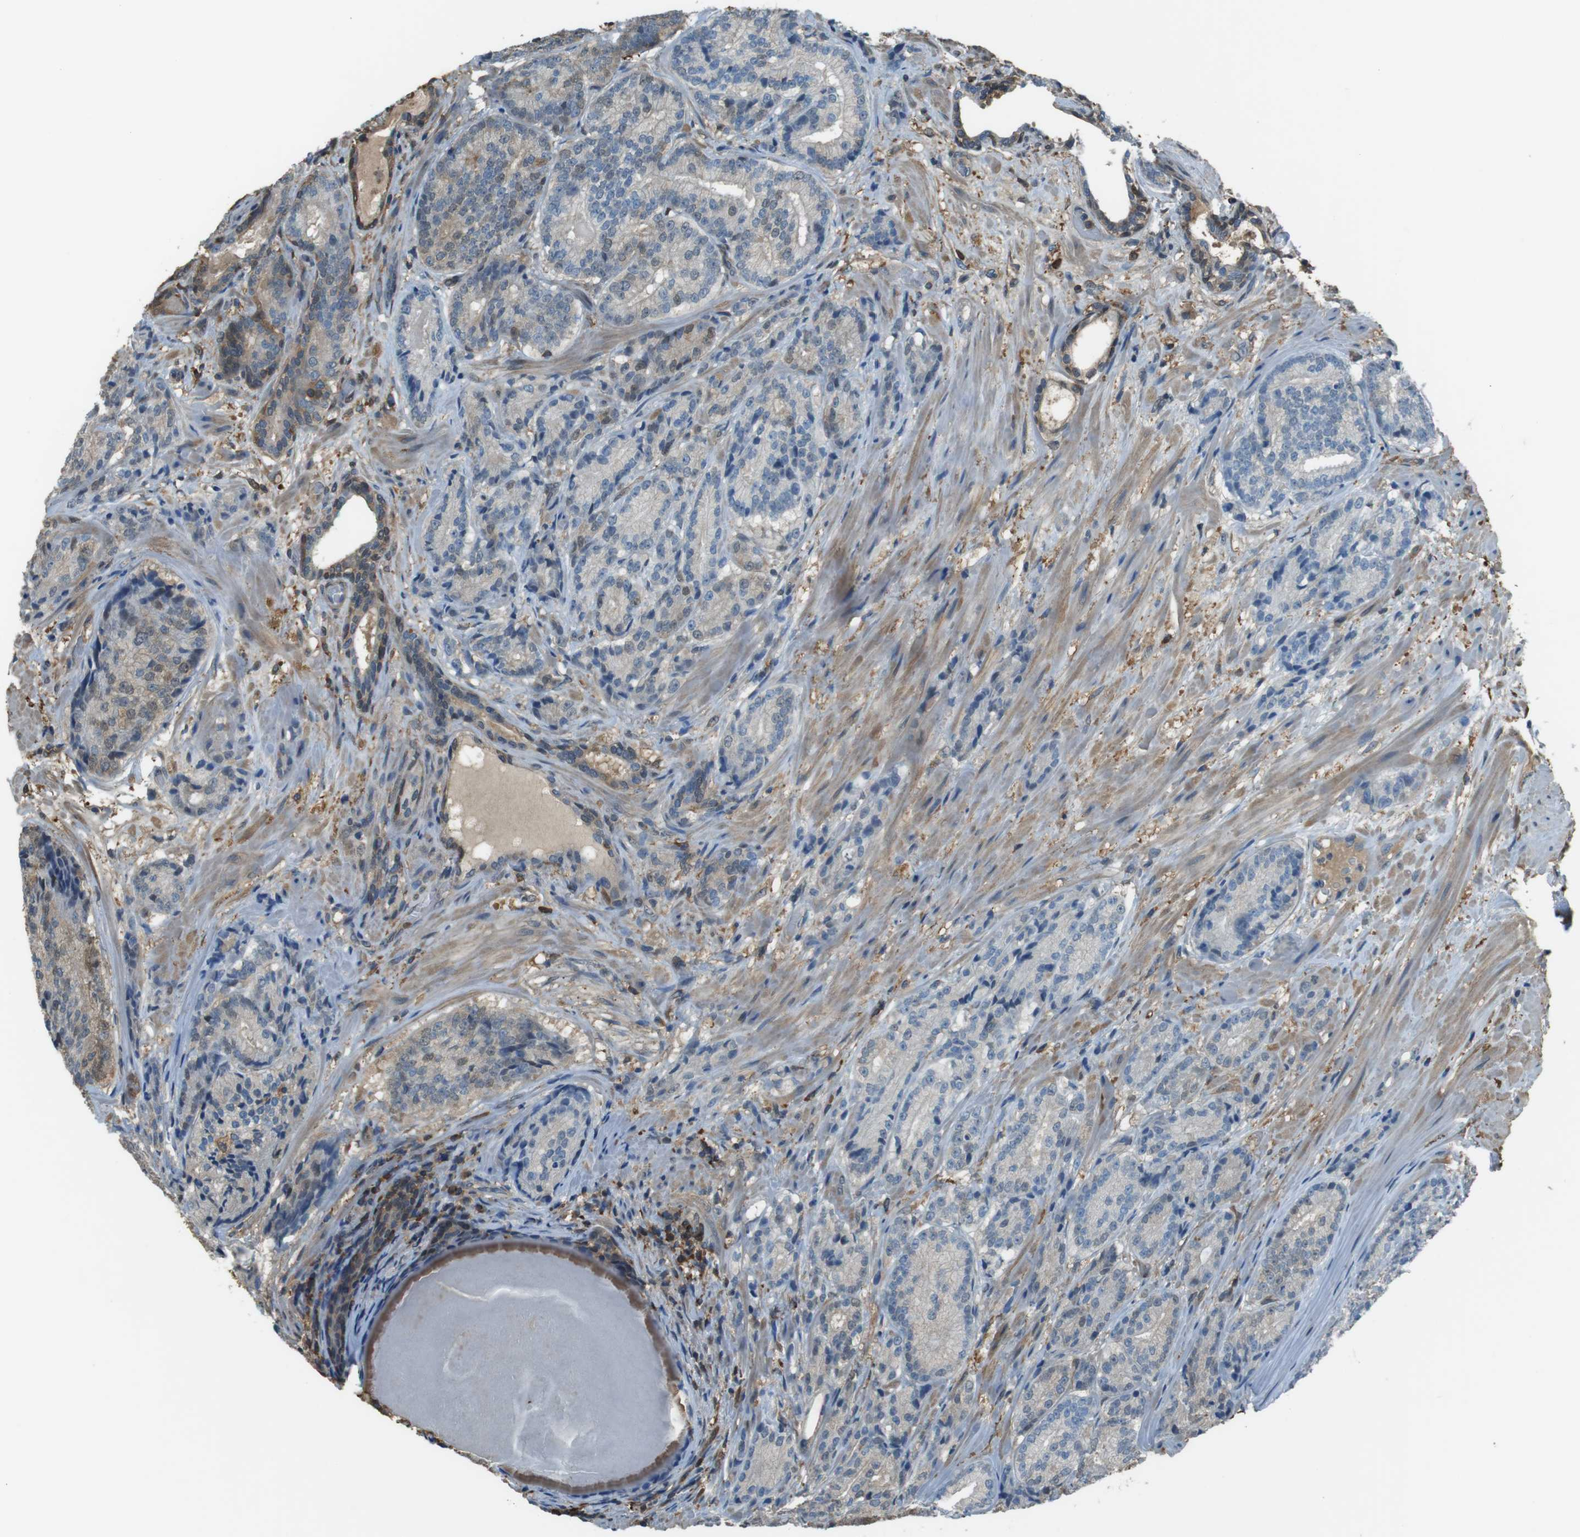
{"staining": {"intensity": "weak", "quantity": "25%-75%", "location": "cytoplasmic/membranous,nuclear"}, "tissue": "prostate cancer", "cell_type": "Tumor cells", "image_type": "cancer", "snomed": [{"axis": "morphology", "description": "Adenocarcinoma, High grade"}, {"axis": "topography", "description": "Prostate"}], "caption": "Tumor cells reveal weak cytoplasmic/membranous and nuclear staining in approximately 25%-75% of cells in prostate cancer. (IHC, brightfield microscopy, high magnification).", "gene": "TWSG1", "patient": {"sex": "male", "age": 61}}